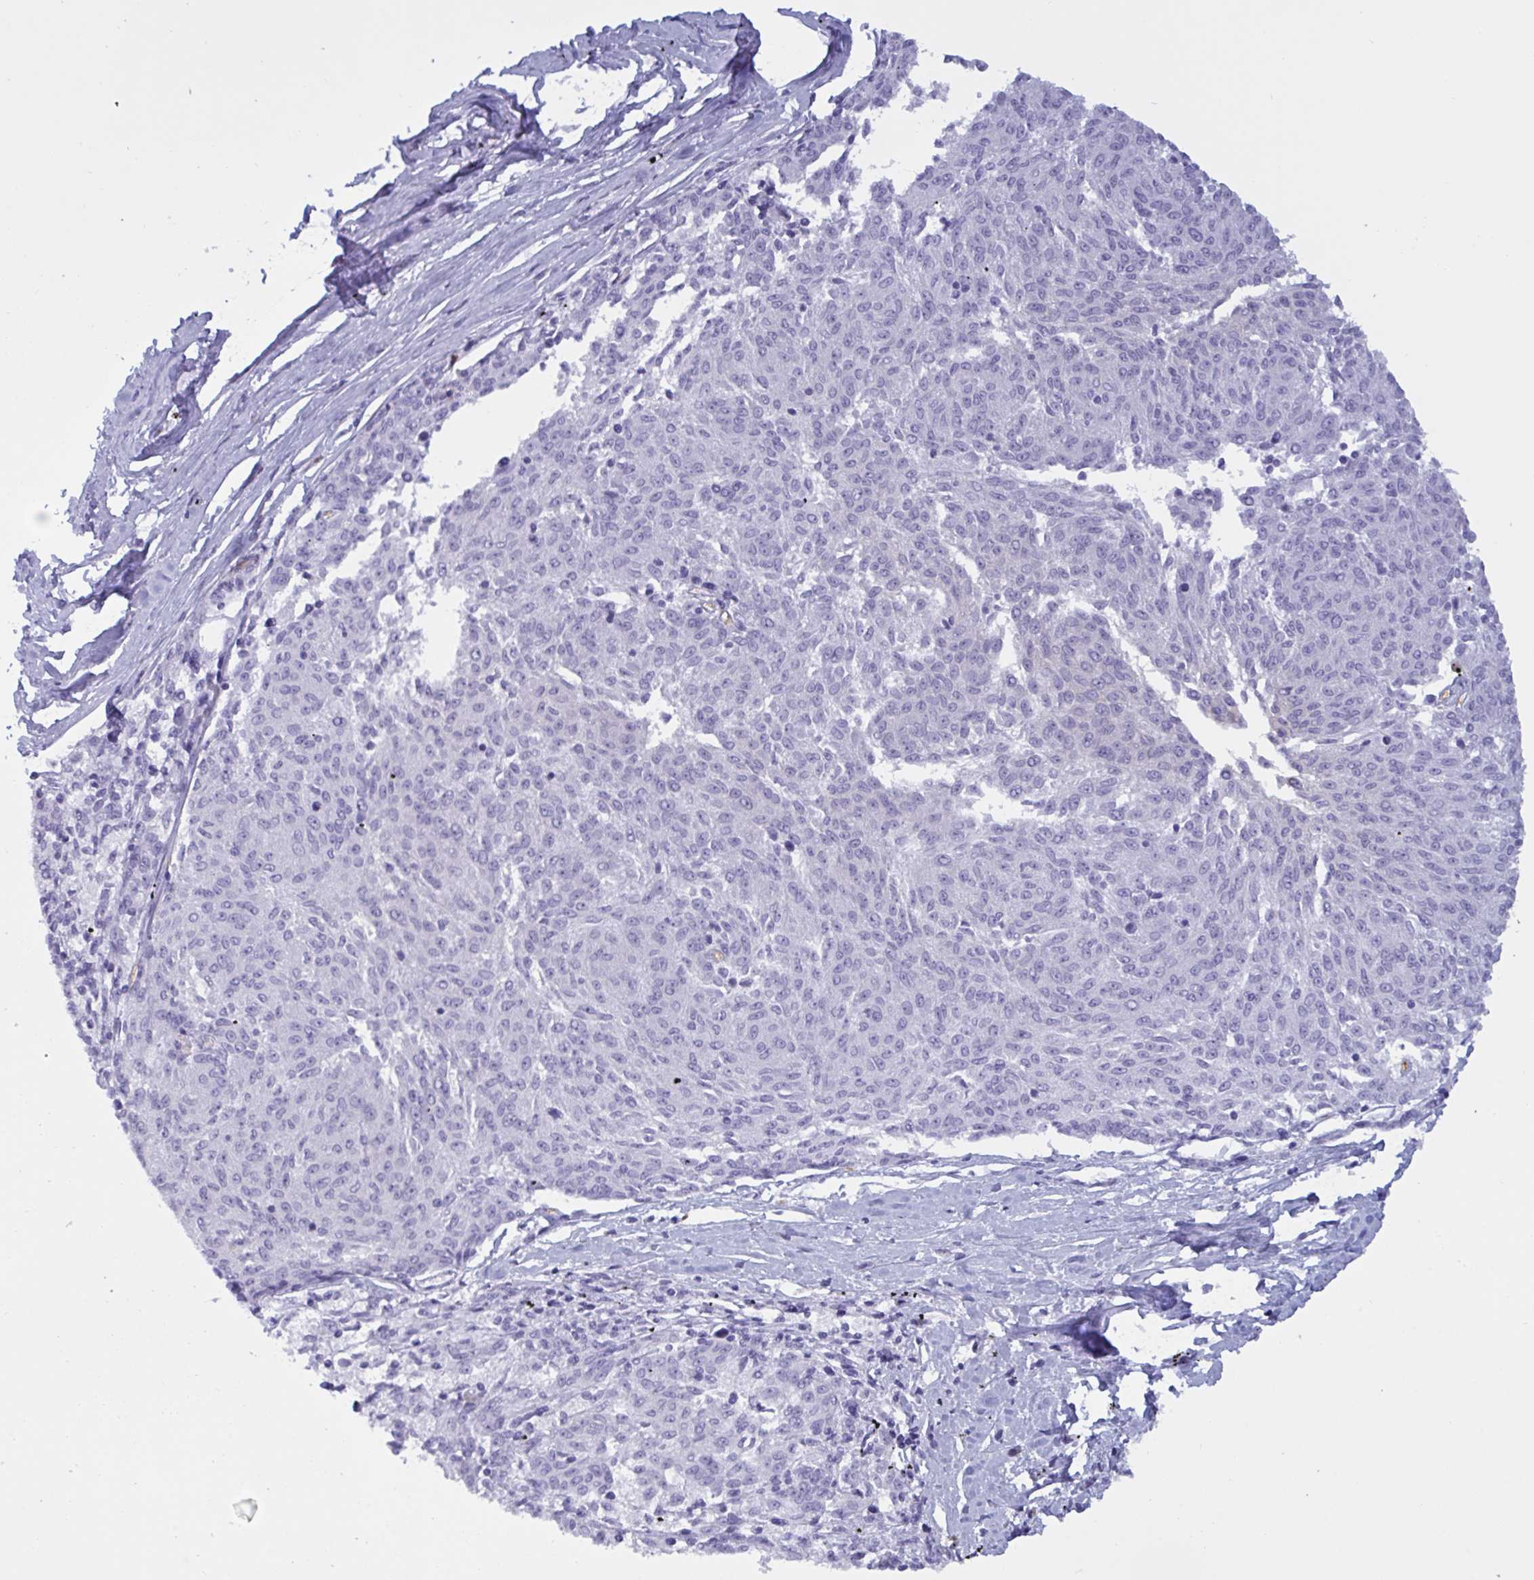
{"staining": {"intensity": "negative", "quantity": "none", "location": "none"}, "tissue": "melanoma", "cell_type": "Tumor cells", "image_type": "cancer", "snomed": [{"axis": "morphology", "description": "Malignant melanoma, NOS"}, {"axis": "topography", "description": "Skin"}], "caption": "Melanoma was stained to show a protein in brown. There is no significant expression in tumor cells. (Stains: DAB immunohistochemistry (IHC) with hematoxylin counter stain, Microscopy: brightfield microscopy at high magnification).", "gene": "SLC2A1", "patient": {"sex": "female", "age": 72}}